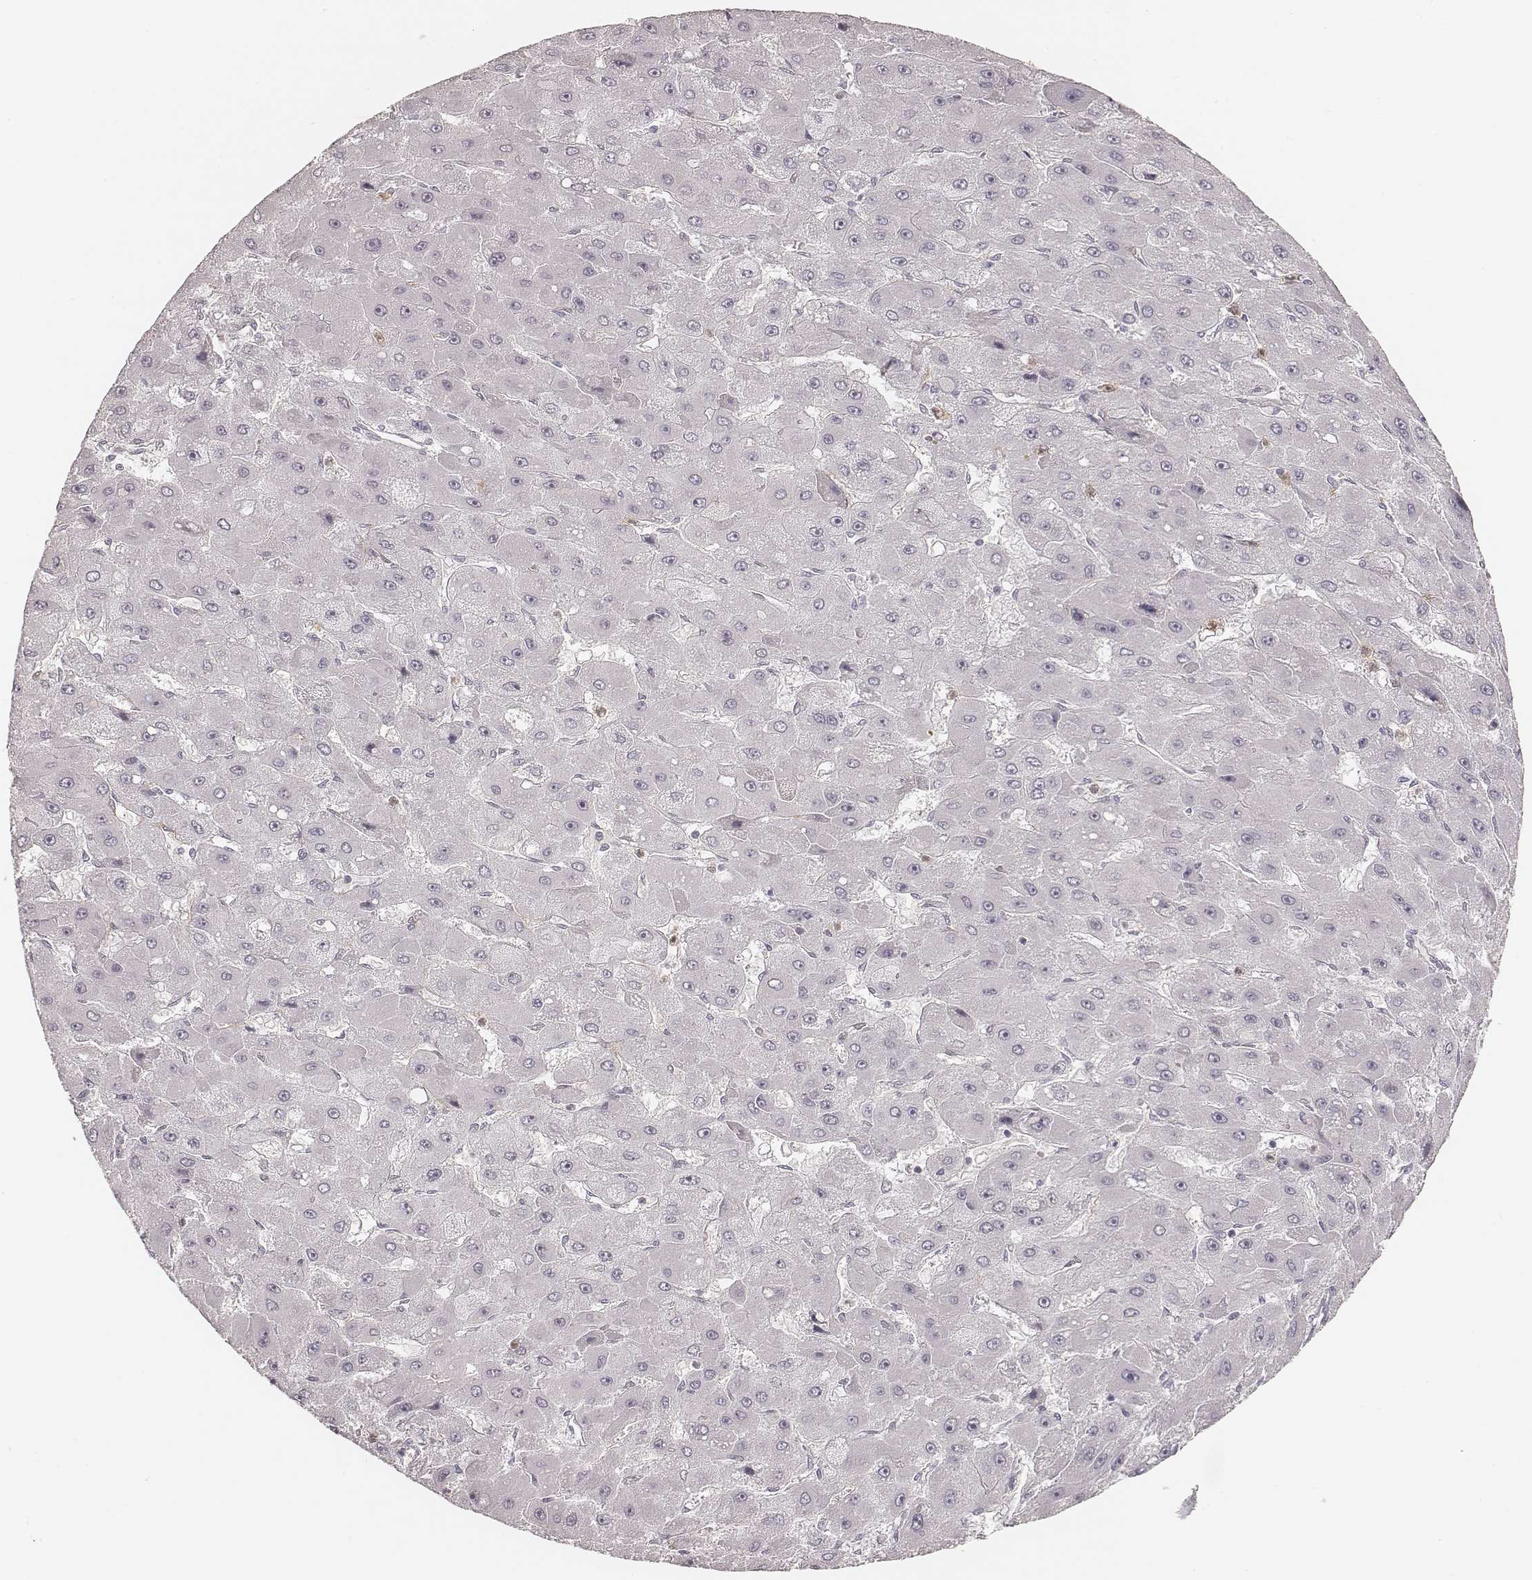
{"staining": {"intensity": "negative", "quantity": "none", "location": "none"}, "tissue": "liver cancer", "cell_type": "Tumor cells", "image_type": "cancer", "snomed": [{"axis": "morphology", "description": "Carcinoma, Hepatocellular, NOS"}, {"axis": "topography", "description": "Liver"}], "caption": "This is an immunohistochemistry photomicrograph of liver cancer. There is no expression in tumor cells.", "gene": "KITLG", "patient": {"sex": "female", "age": 25}}